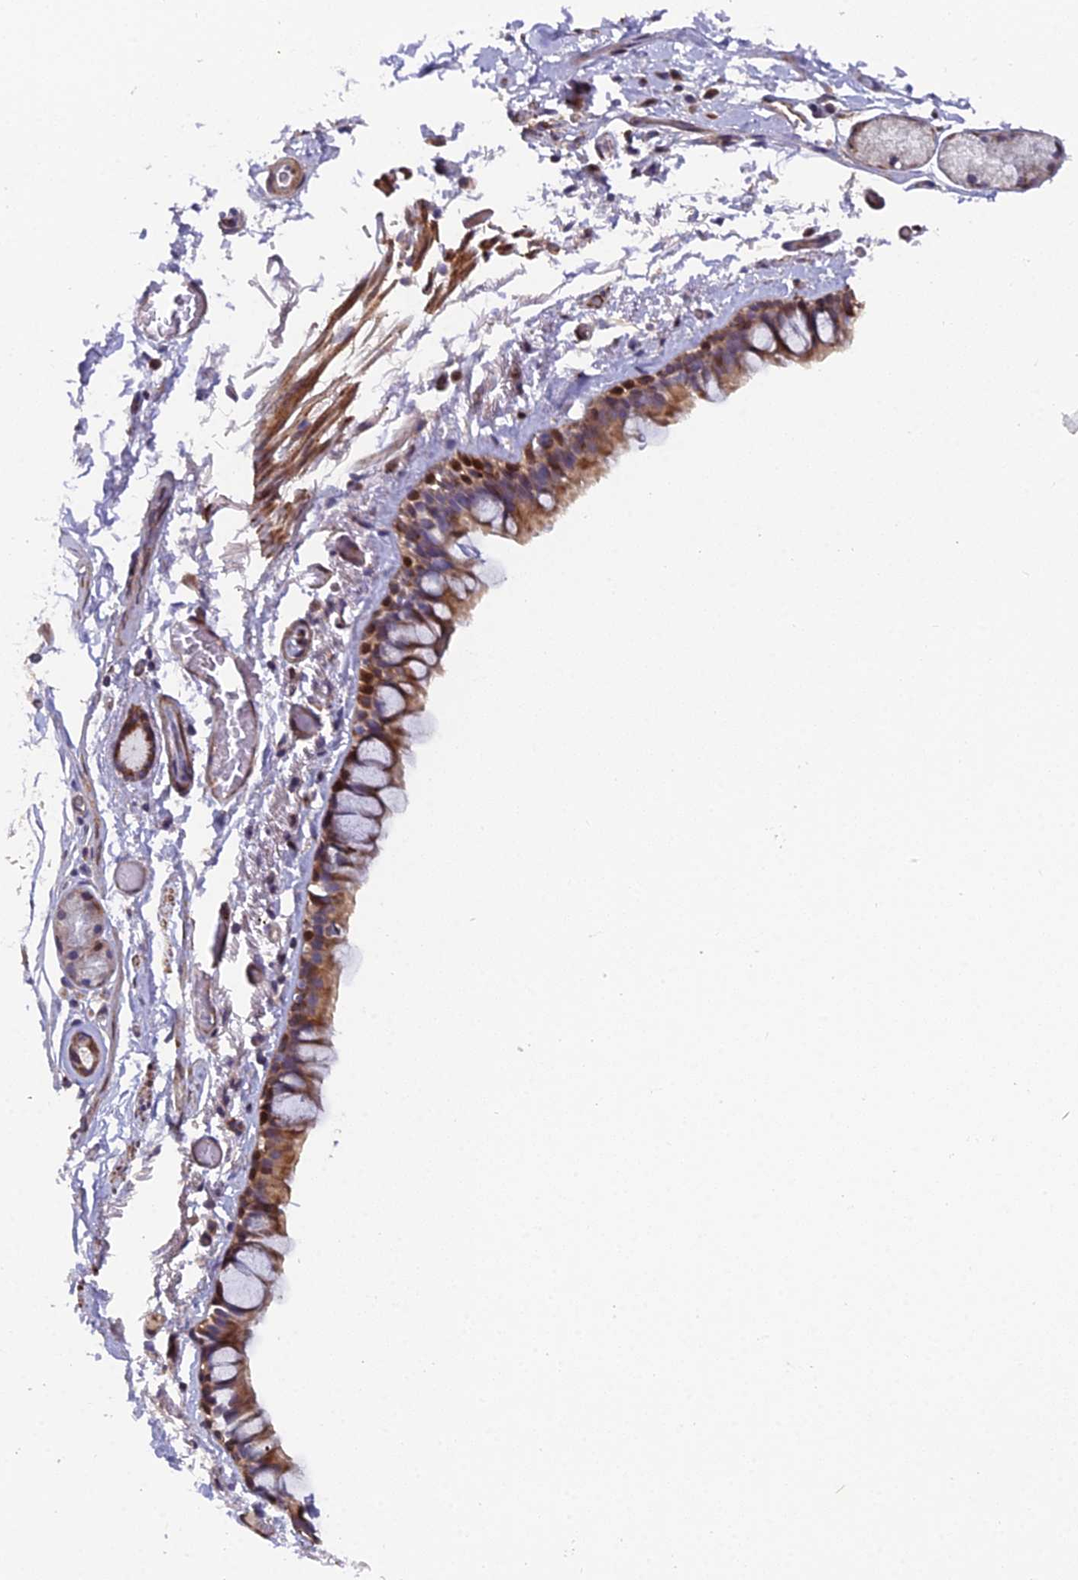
{"staining": {"intensity": "moderate", "quantity": ">75%", "location": "cytoplasmic/membranous,nuclear"}, "tissue": "bronchus", "cell_type": "Respiratory epithelial cells", "image_type": "normal", "snomed": [{"axis": "morphology", "description": "Normal tissue, NOS"}, {"axis": "topography", "description": "Cartilage tissue"}], "caption": "Protein staining of benign bronchus demonstrates moderate cytoplasmic/membranous,nuclear staining in approximately >75% of respiratory epithelial cells.", "gene": "RAB28", "patient": {"sex": "male", "age": 63}}